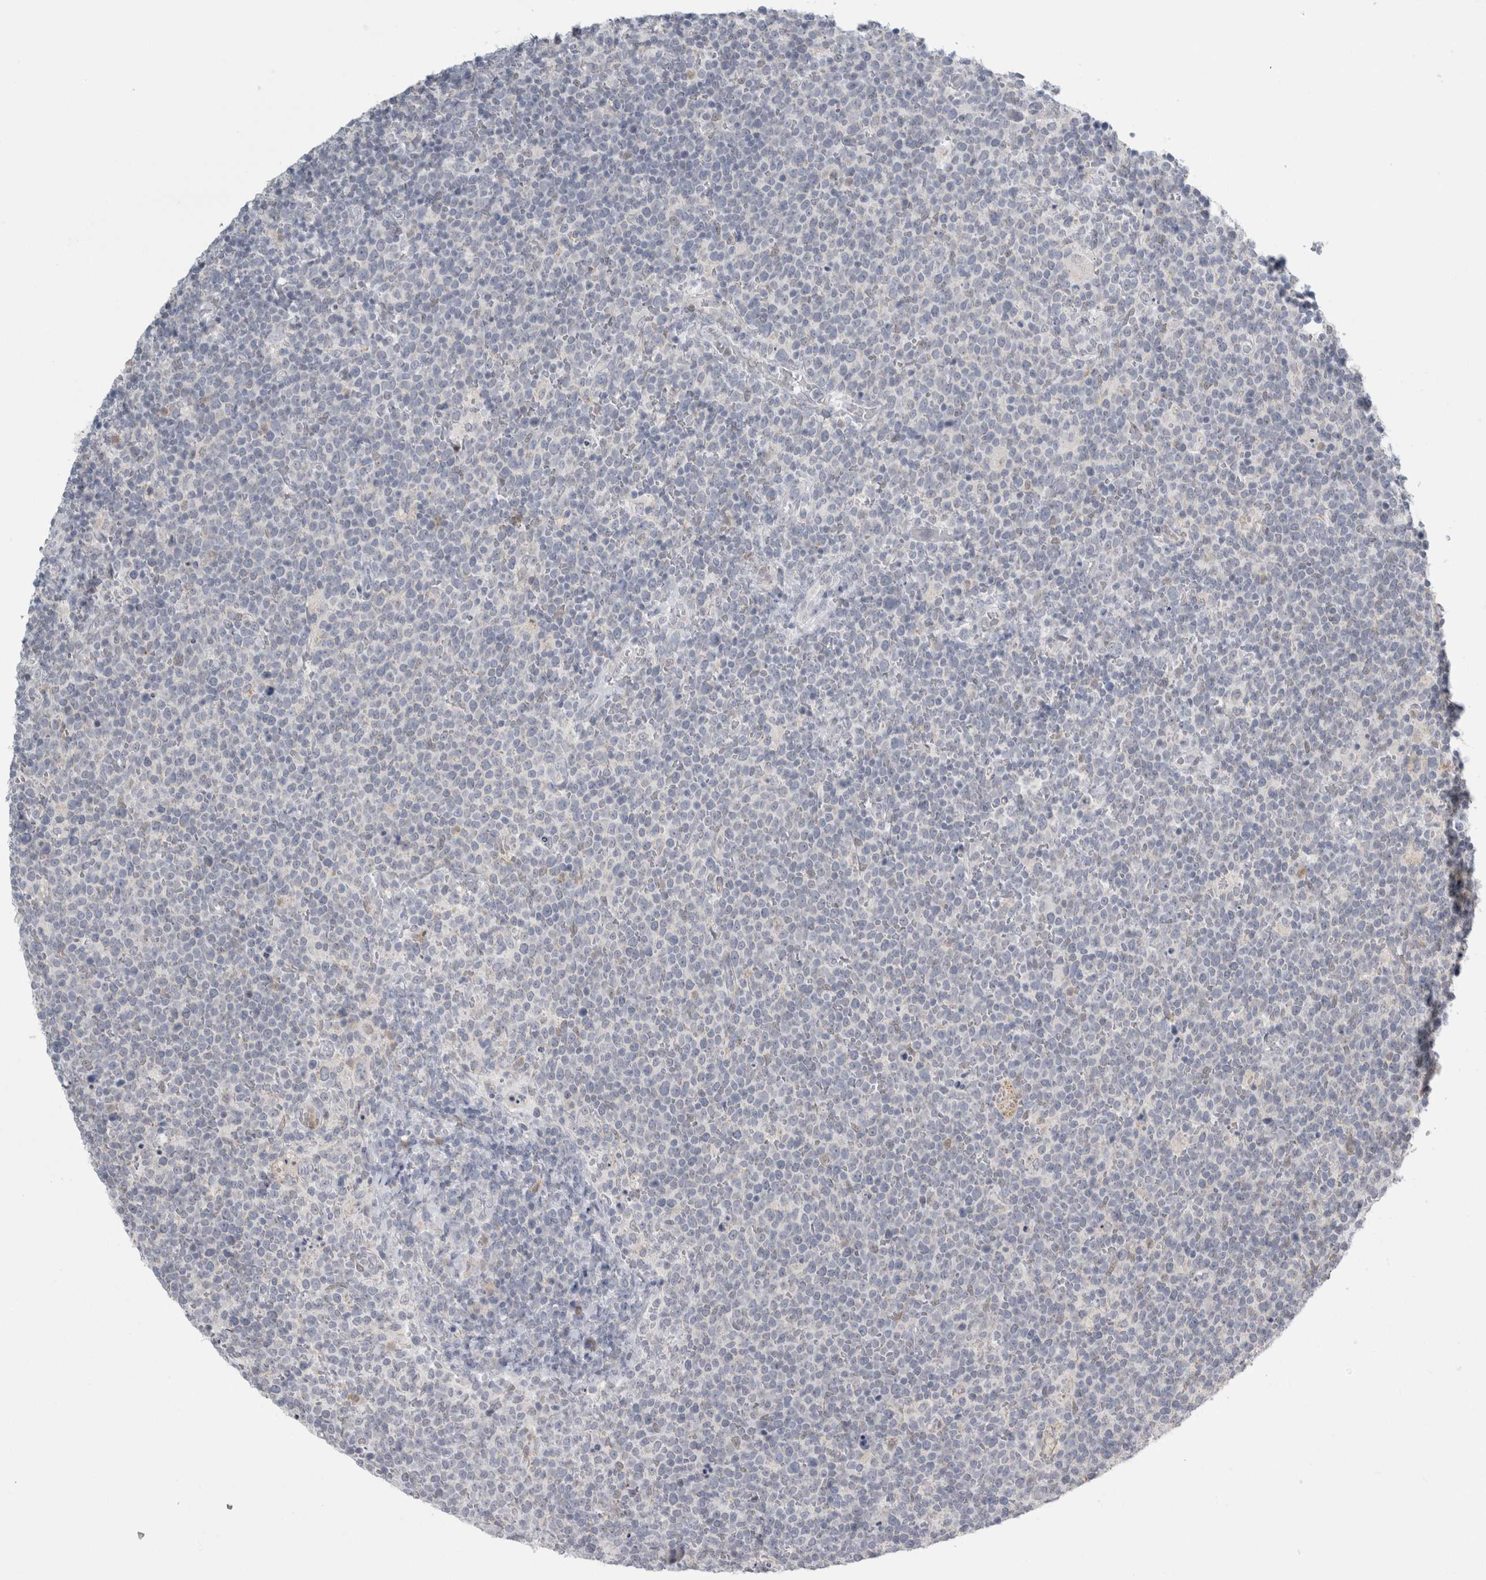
{"staining": {"intensity": "negative", "quantity": "none", "location": "none"}, "tissue": "lymphoma", "cell_type": "Tumor cells", "image_type": "cancer", "snomed": [{"axis": "morphology", "description": "Malignant lymphoma, non-Hodgkin's type, High grade"}, {"axis": "topography", "description": "Lymph node"}], "caption": "The photomicrograph shows no staining of tumor cells in lymphoma.", "gene": "PLIN1", "patient": {"sex": "male", "age": 61}}